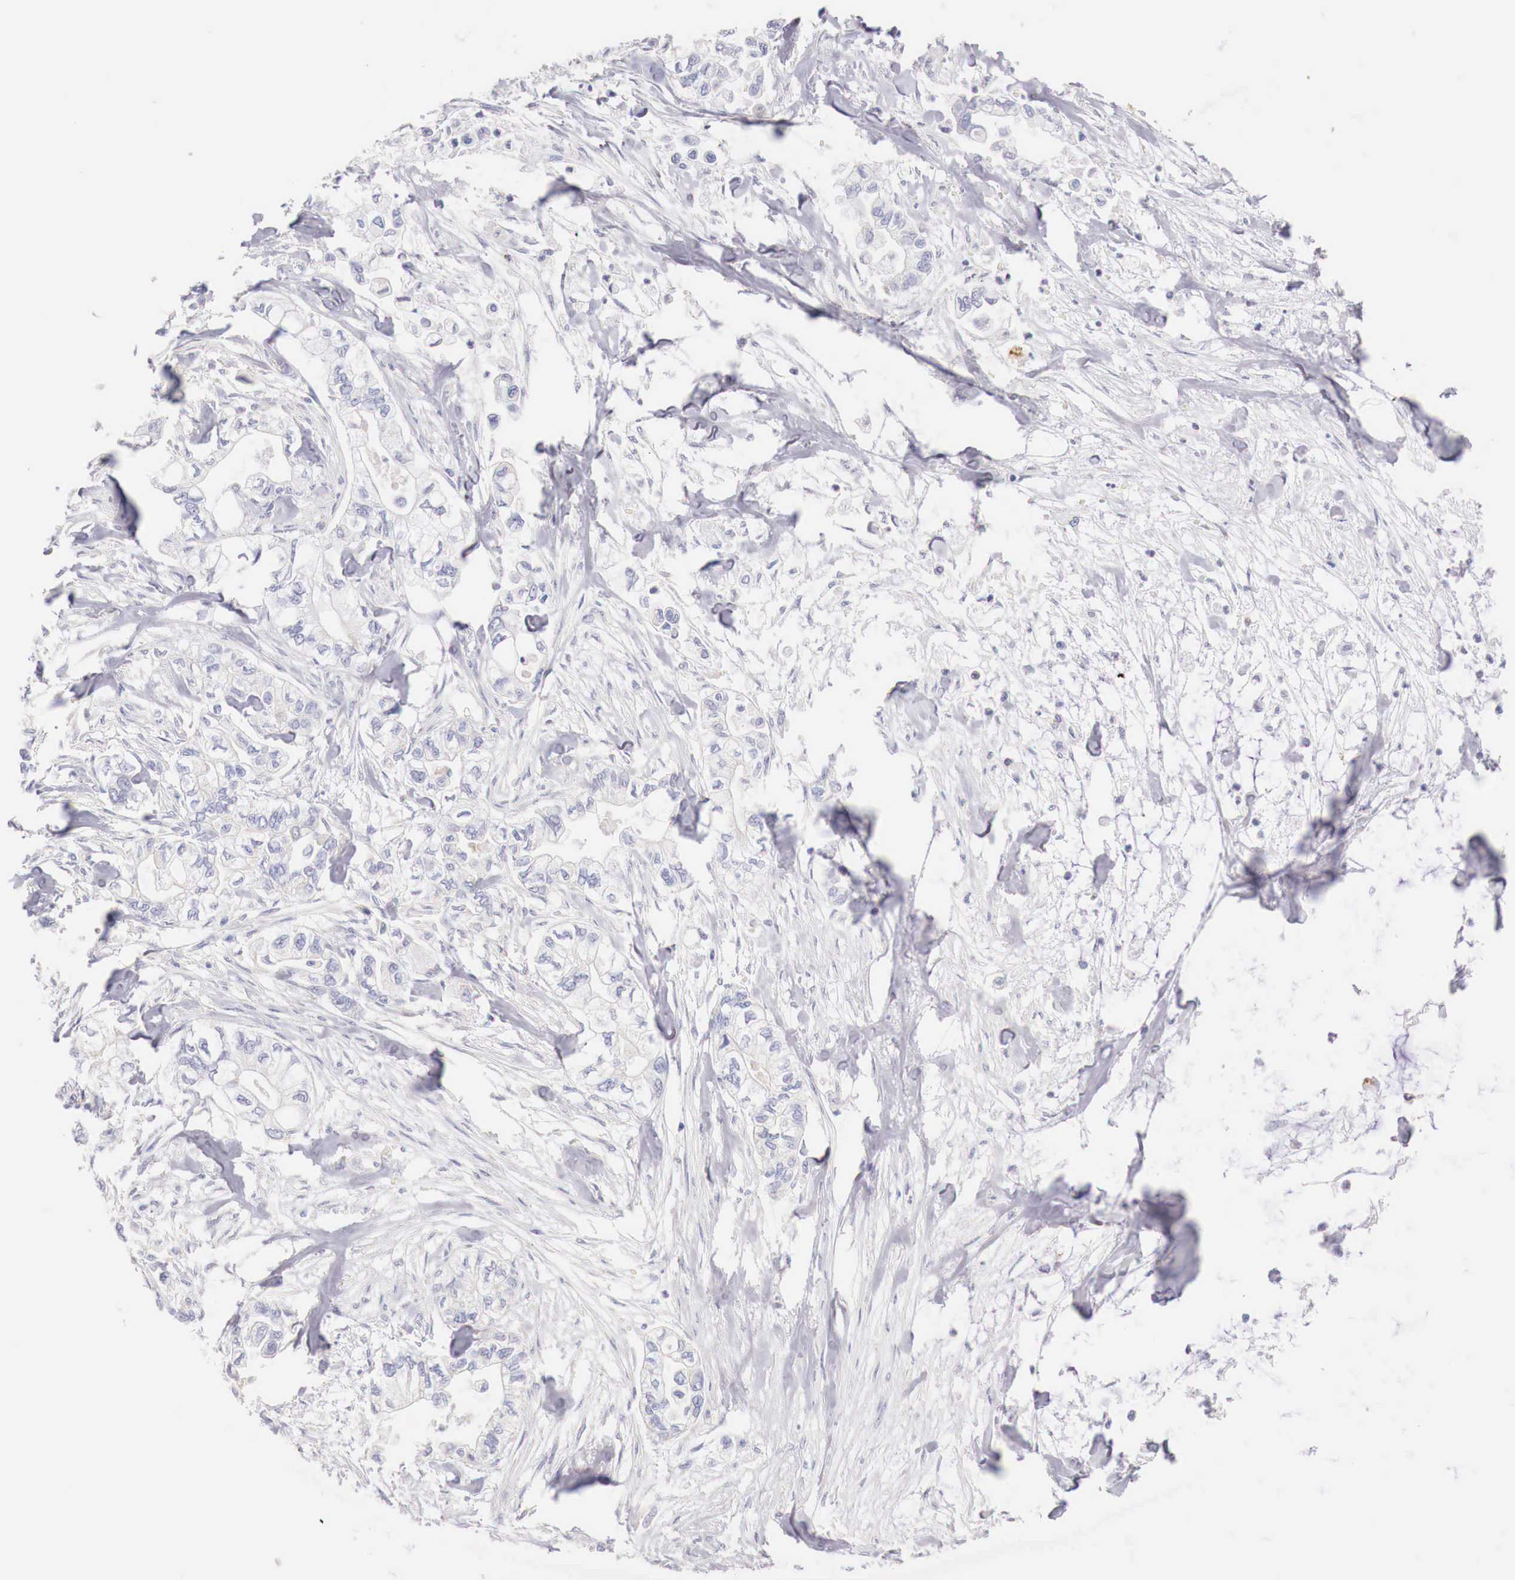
{"staining": {"intensity": "negative", "quantity": "none", "location": "none"}, "tissue": "pancreatic cancer", "cell_type": "Tumor cells", "image_type": "cancer", "snomed": [{"axis": "morphology", "description": "Adenocarcinoma, NOS"}, {"axis": "topography", "description": "Pancreas"}], "caption": "High magnification brightfield microscopy of pancreatic adenocarcinoma stained with DAB (brown) and counterstained with hematoxylin (blue): tumor cells show no significant positivity.", "gene": "IDH3G", "patient": {"sex": "male", "age": 79}}